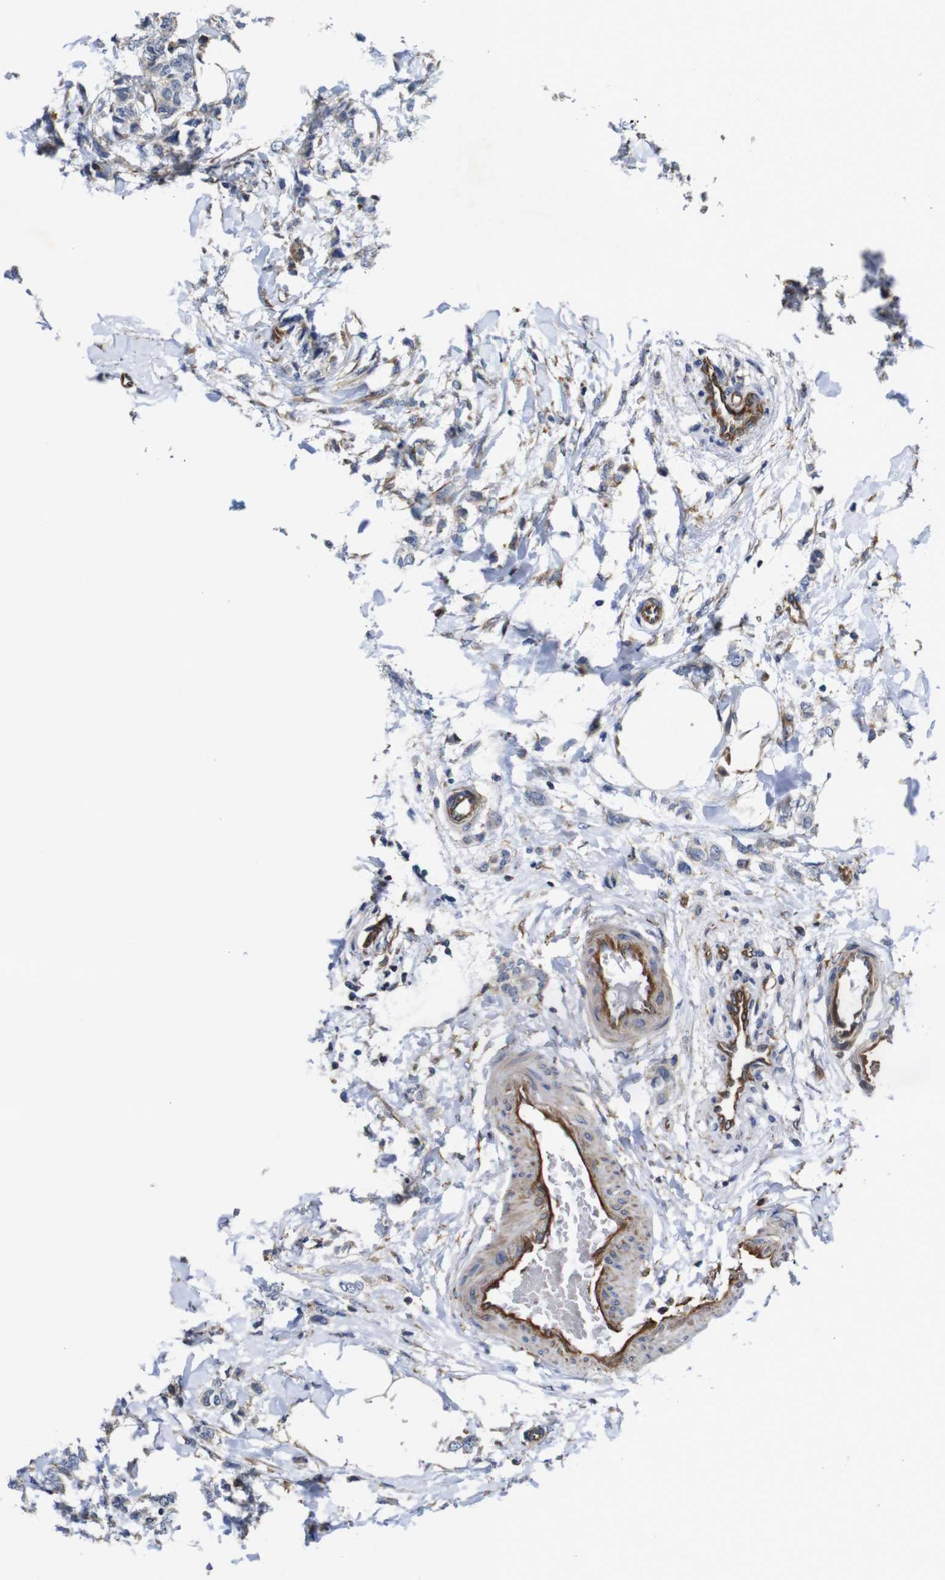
{"staining": {"intensity": "moderate", "quantity": "25%-75%", "location": "cytoplasmic/membranous"}, "tissue": "breast cancer", "cell_type": "Tumor cells", "image_type": "cancer", "snomed": [{"axis": "morphology", "description": "Lobular carcinoma, in situ"}, {"axis": "morphology", "description": "Lobular carcinoma"}, {"axis": "topography", "description": "Breast"}], "caption": "Immunohistochemistry (IHC) image of human lobular carcinoma (breast) stained for a protein (brown), which exhibits medium levels of moderate cytoplasmic/membranous expression in approximately 25%-75% of tumor cells.", "gene": "POMK", "patient": {"sex": "female", "age": 41}}